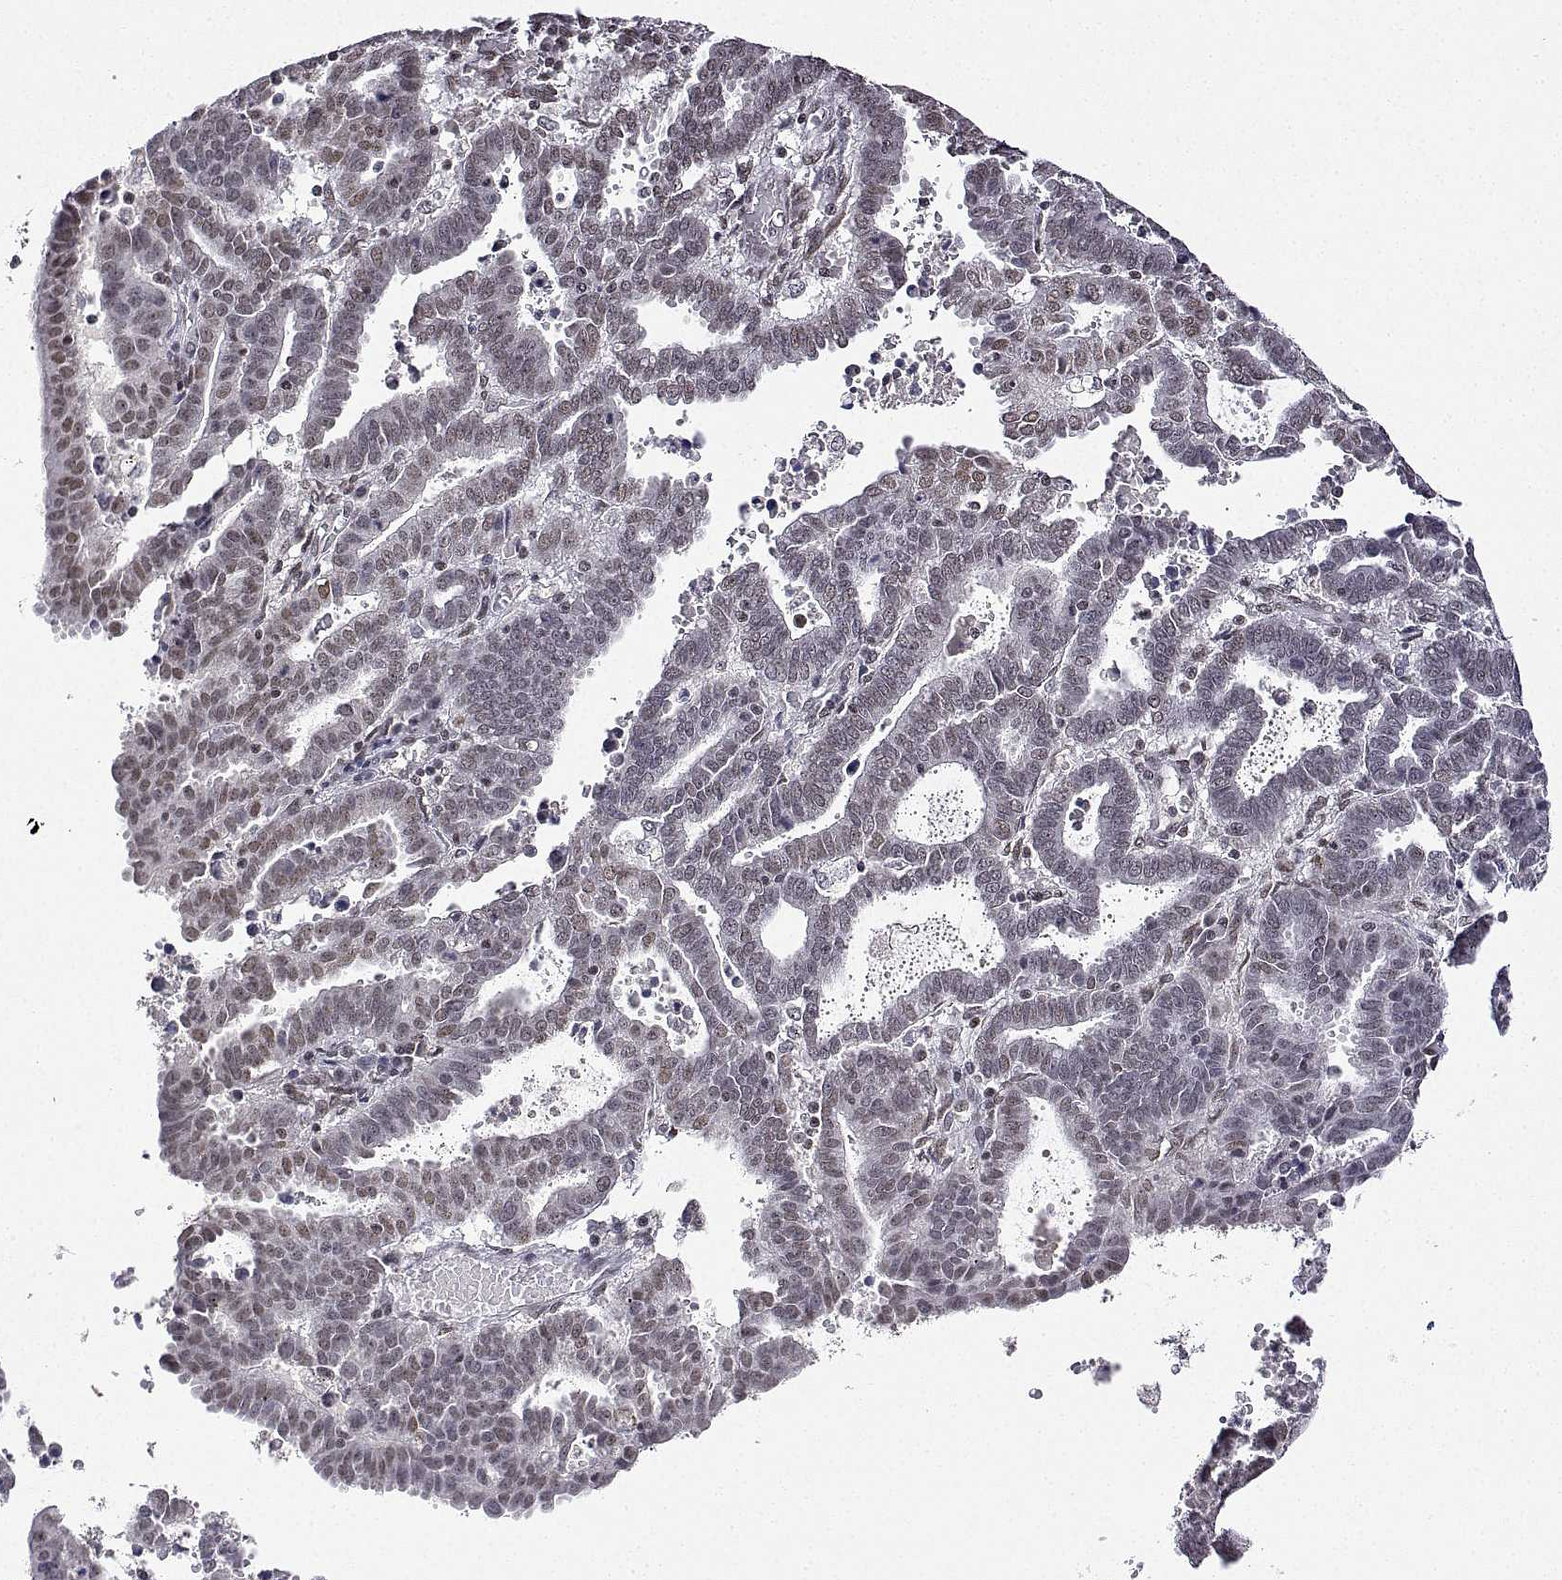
{"staining": {"intensity": "weak", "quantity": "<25%", "location": "nuclear"}, "tissue": "endometrial cancer", "cell_type": "Tumor cells", "image_type": "cancer", "snomed": [{"axis": "morphology", "description": "Adenocarcinoma, NOS"}, {"axis": "topography", "description": "Uterus"}], "caption": "Immunohistochemistry (IHC) of adenocarcinoma (endometrial) demonstrates no positivity in tumor cells.", "gene": "XPC", "patient": {"sex": "female", "age": 83}}